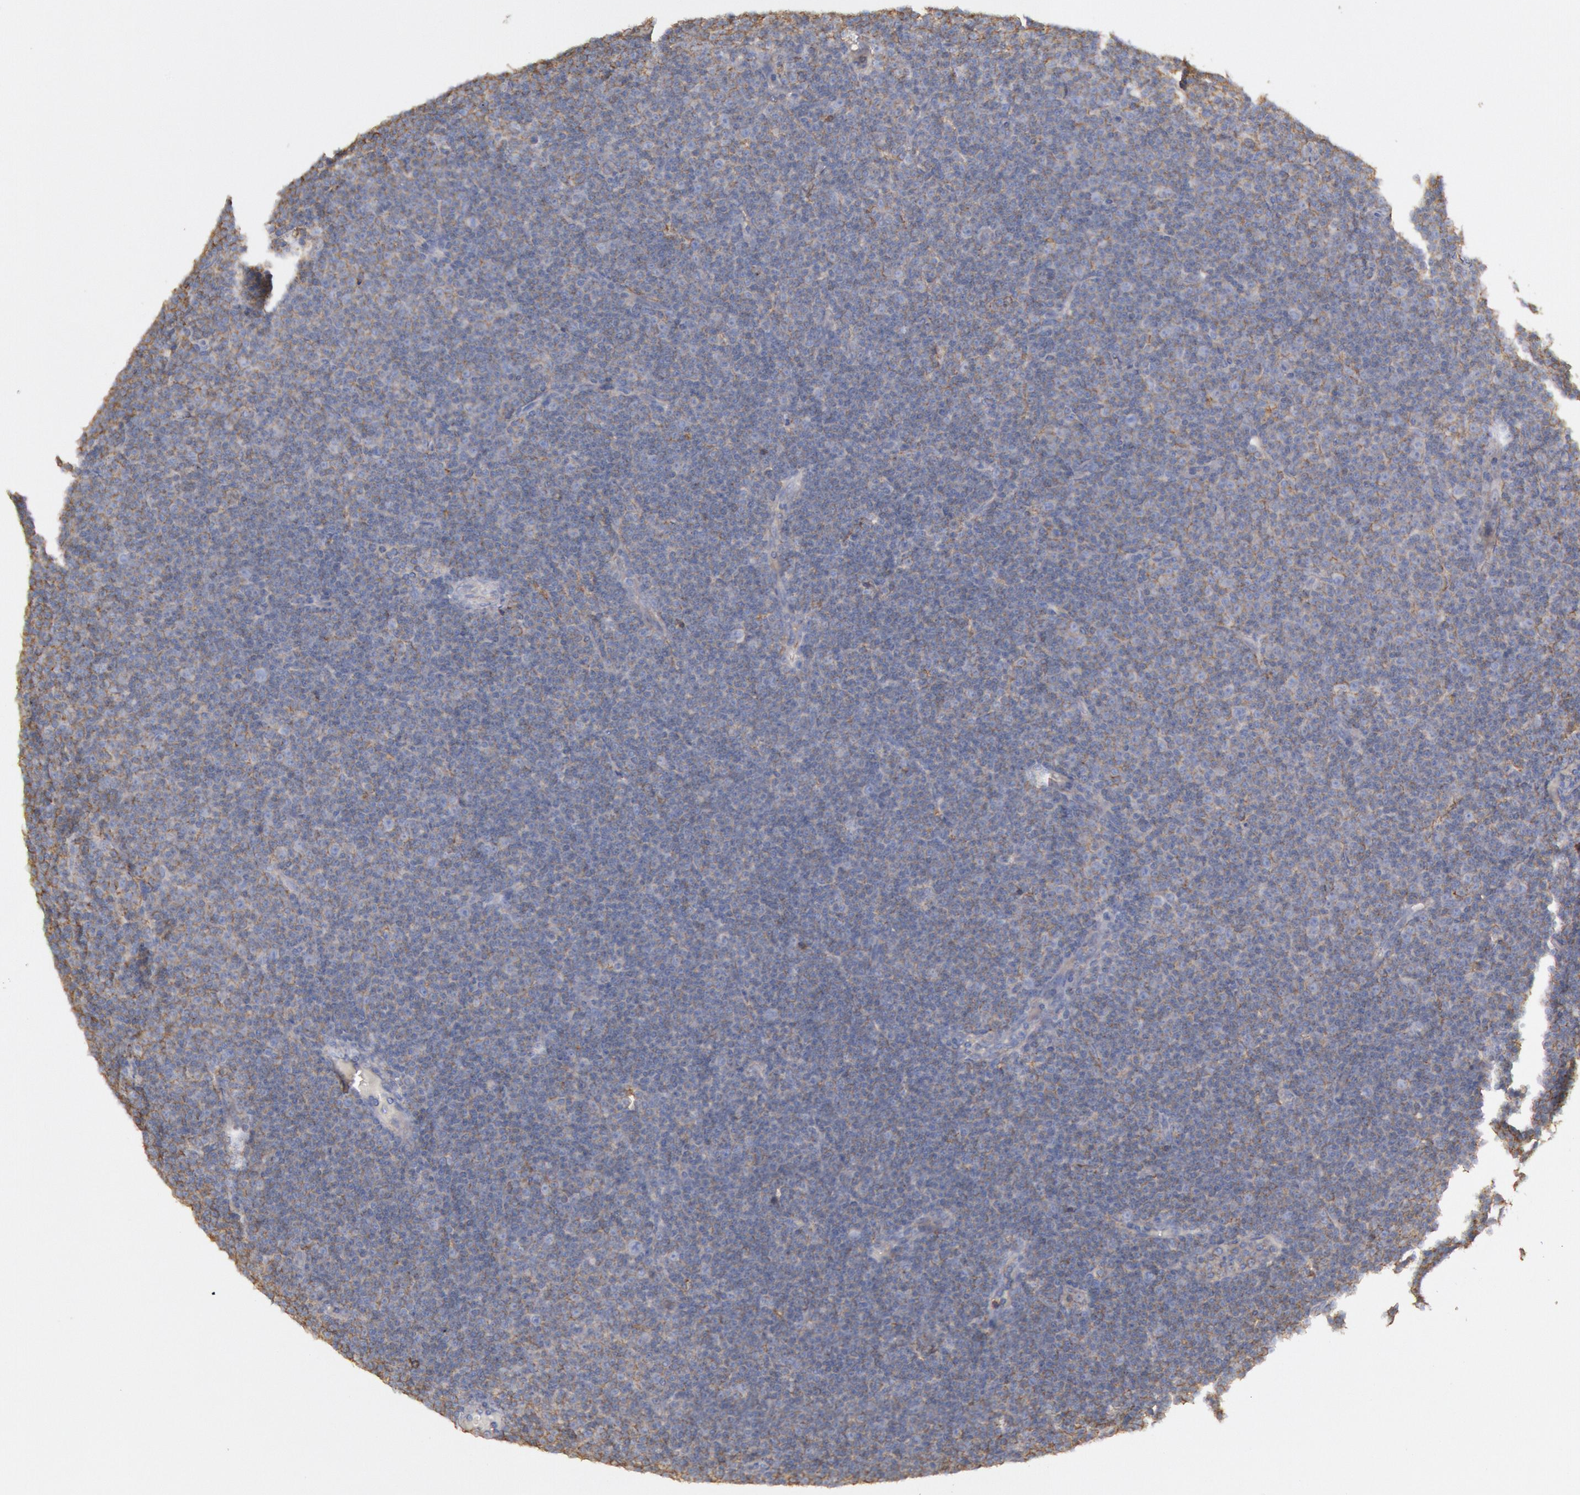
{"staining": {"intensity": "moderate", "quantity": "25%-75%", "location": "cytoplasmic/membranous"}, "tissue": "lymphoma", "cell_type": "Tumor cells", "image_type": "cancer", "snomed": [{"axis": "morphology", "description": "Malignant lymphoma, non-Hodgkin's type, Low grade"}, {"axis": "topography", "description": "Lymph node"}], "caption": "Moderate cytoplasmic/membranous protein positivity is present in approximately 25%-75% of tumor cells in low-grade malignant lymphoma, non-Hodgkin's type.", "gene": "SNAP23", "patient": {"sex": "male", "age": 57}}